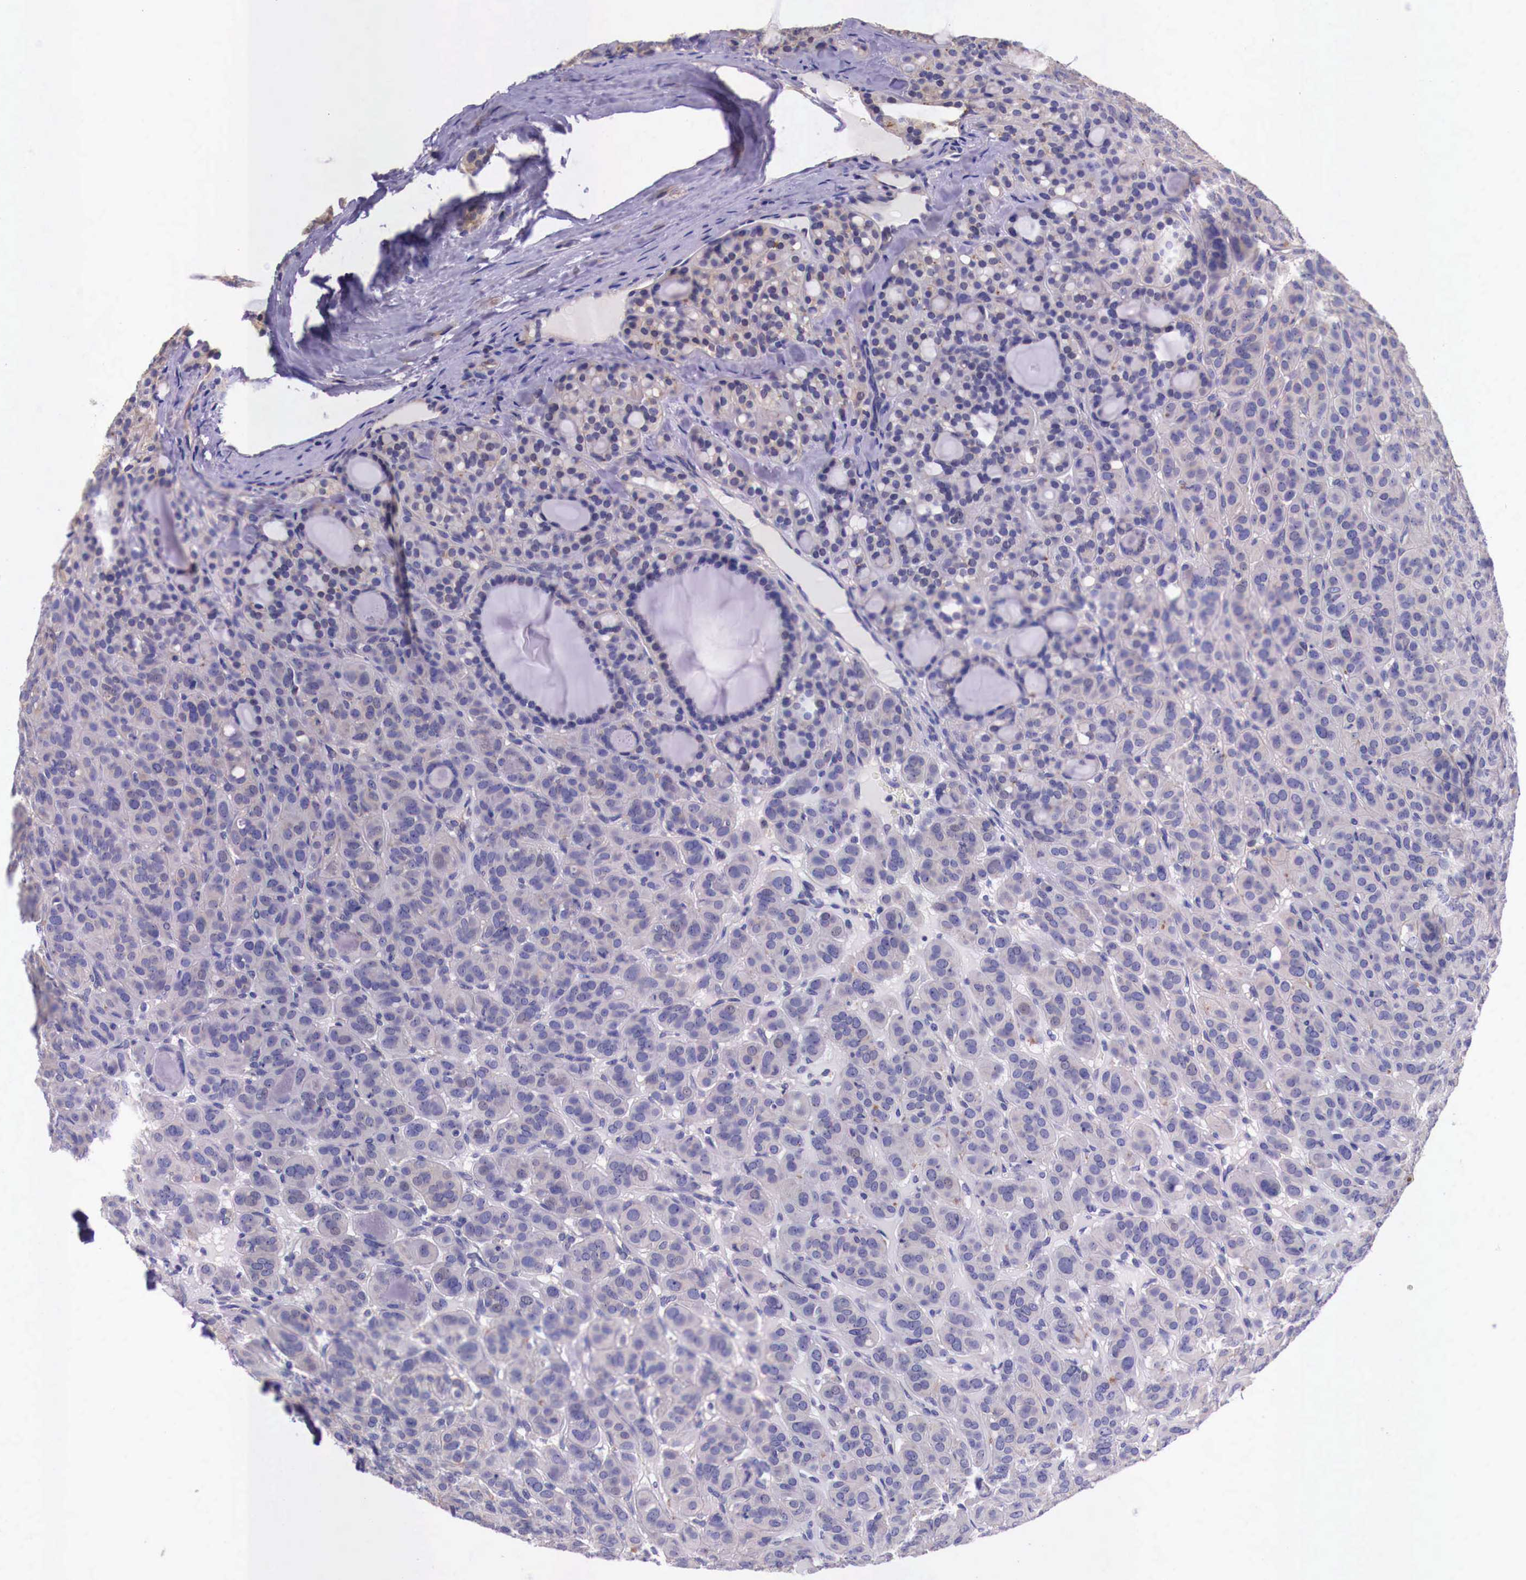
{"staining": {"intensity": "weak", "quantity": "<25%", "location": "cytoplasmic/membranous"}, "tissue": "thyroid cancer", "cell_type": "Tumor cells", "image_type": "cancer", "snomed": [{"axis": "morphology", "description": "Follicular adenoma carcinoma, NOS"}, {"axis": "topography", "description": "Thyroid gland"}], "caption": "The micrograph shows no significant expression in tumor cells of thyroid cancer (follicular adenoma carcinoma). (Stains: DAB IHC with hematoxylin counter stain, Microscopy: brightfield microscopy at high magnification).", "gene": "GRIPAP1", "patient": {"sex": "female", "age": 71}}